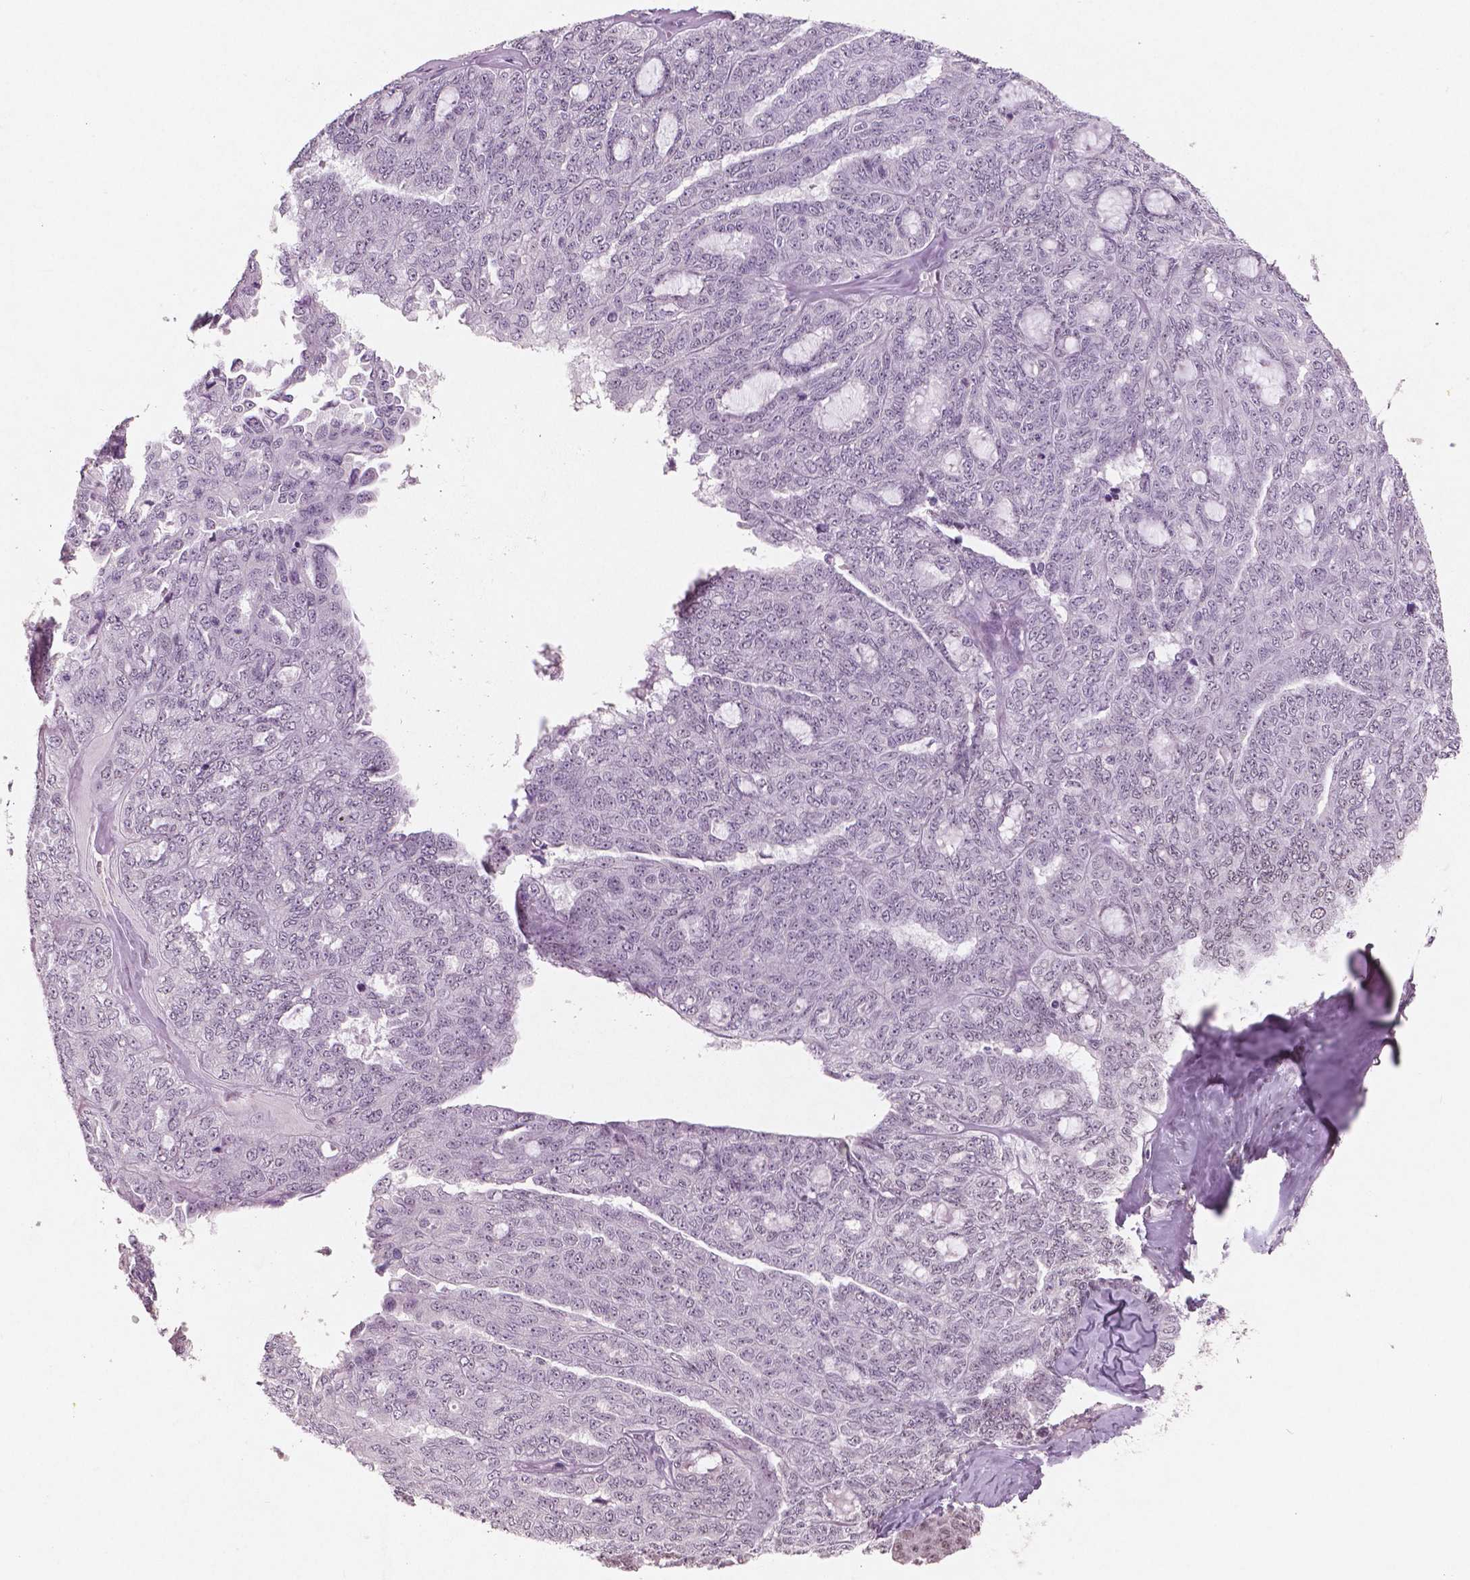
{"staining": {"intensity": "negative", "quantity": "none", "location": "none"}, "tissue": "ovarian cancer", "cell_type": "Tumor cells", "image_type": "cancer", "snomed": [{"axis": "morphology", "description": "Cystadenocarcinoma, serous, NOS"}, {"axis": "topography", "description": "Ovary"}], "caption": "This is an IHC photomicrograph of human ovarian cancer. There is no expression in tumor cells.", "gene": "BRD4", "patient": {"sex": "female", "age": 71}}